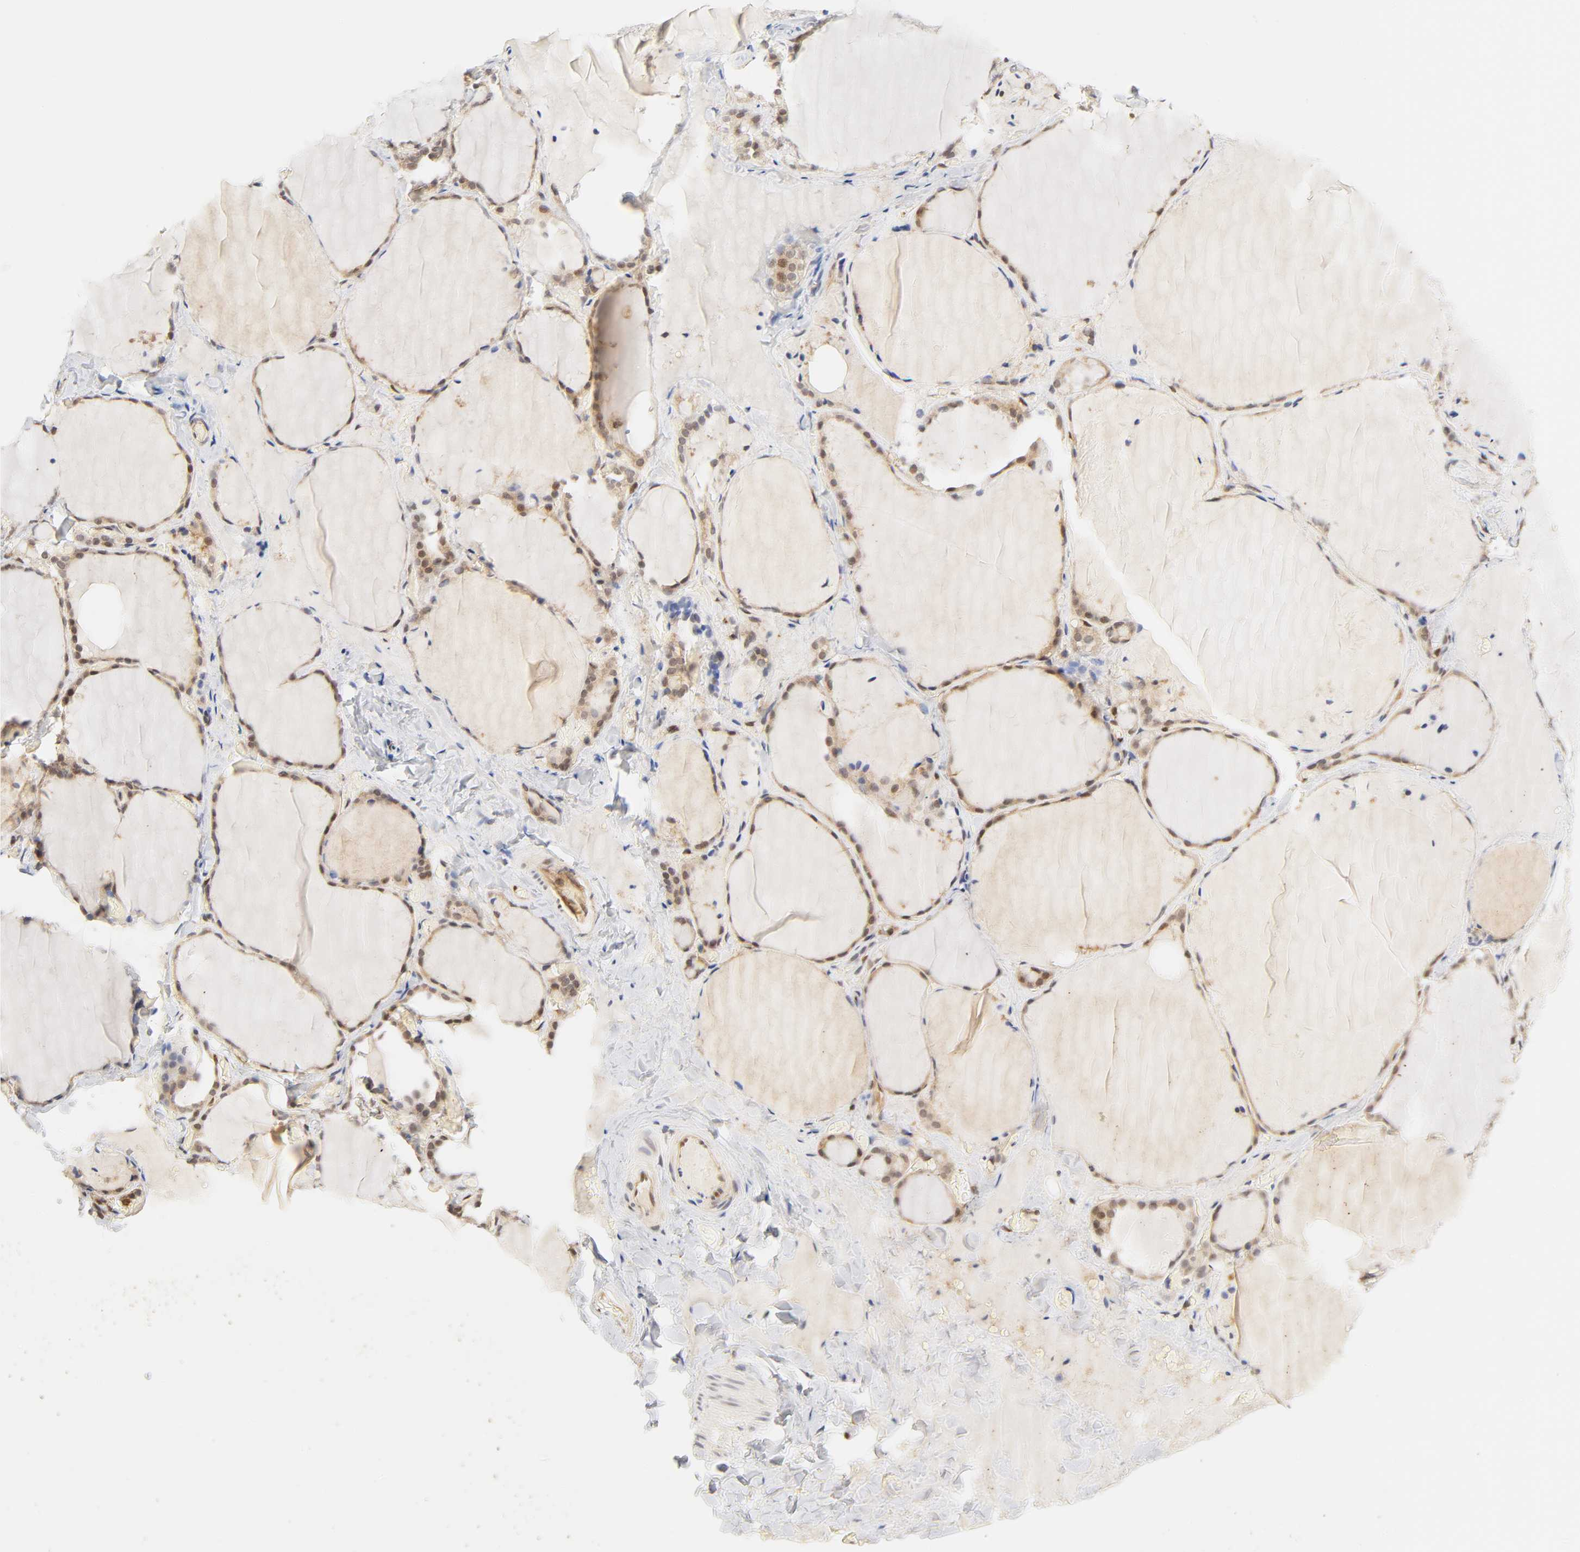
{"staining": {"intensity": "weak", "quantity": ">75%", "location": "cytoplasmic/membranous,nuclear"}, "tissue": "thyroid gland", "cell_type": "Glandular cells", "image_type": "normal", "snomed": [{"axis": "morphology", "description": "Normal tissue, NOS"}, {"axis": "topography", "description": "Thyroid gland"}], "caption": "Immunohistochemical staining of unremarkable human thyroid gland exhibits weak cytoplasmic/membranous,nuclear protein staining in approximately >75% of glandular cells. (Stains: DAB in brown, nuclei in blue, Microscopy: brightfield microscopy at high magnification).", "gene": "CDC37", "patient": {"sex": "female", "age": 22}}